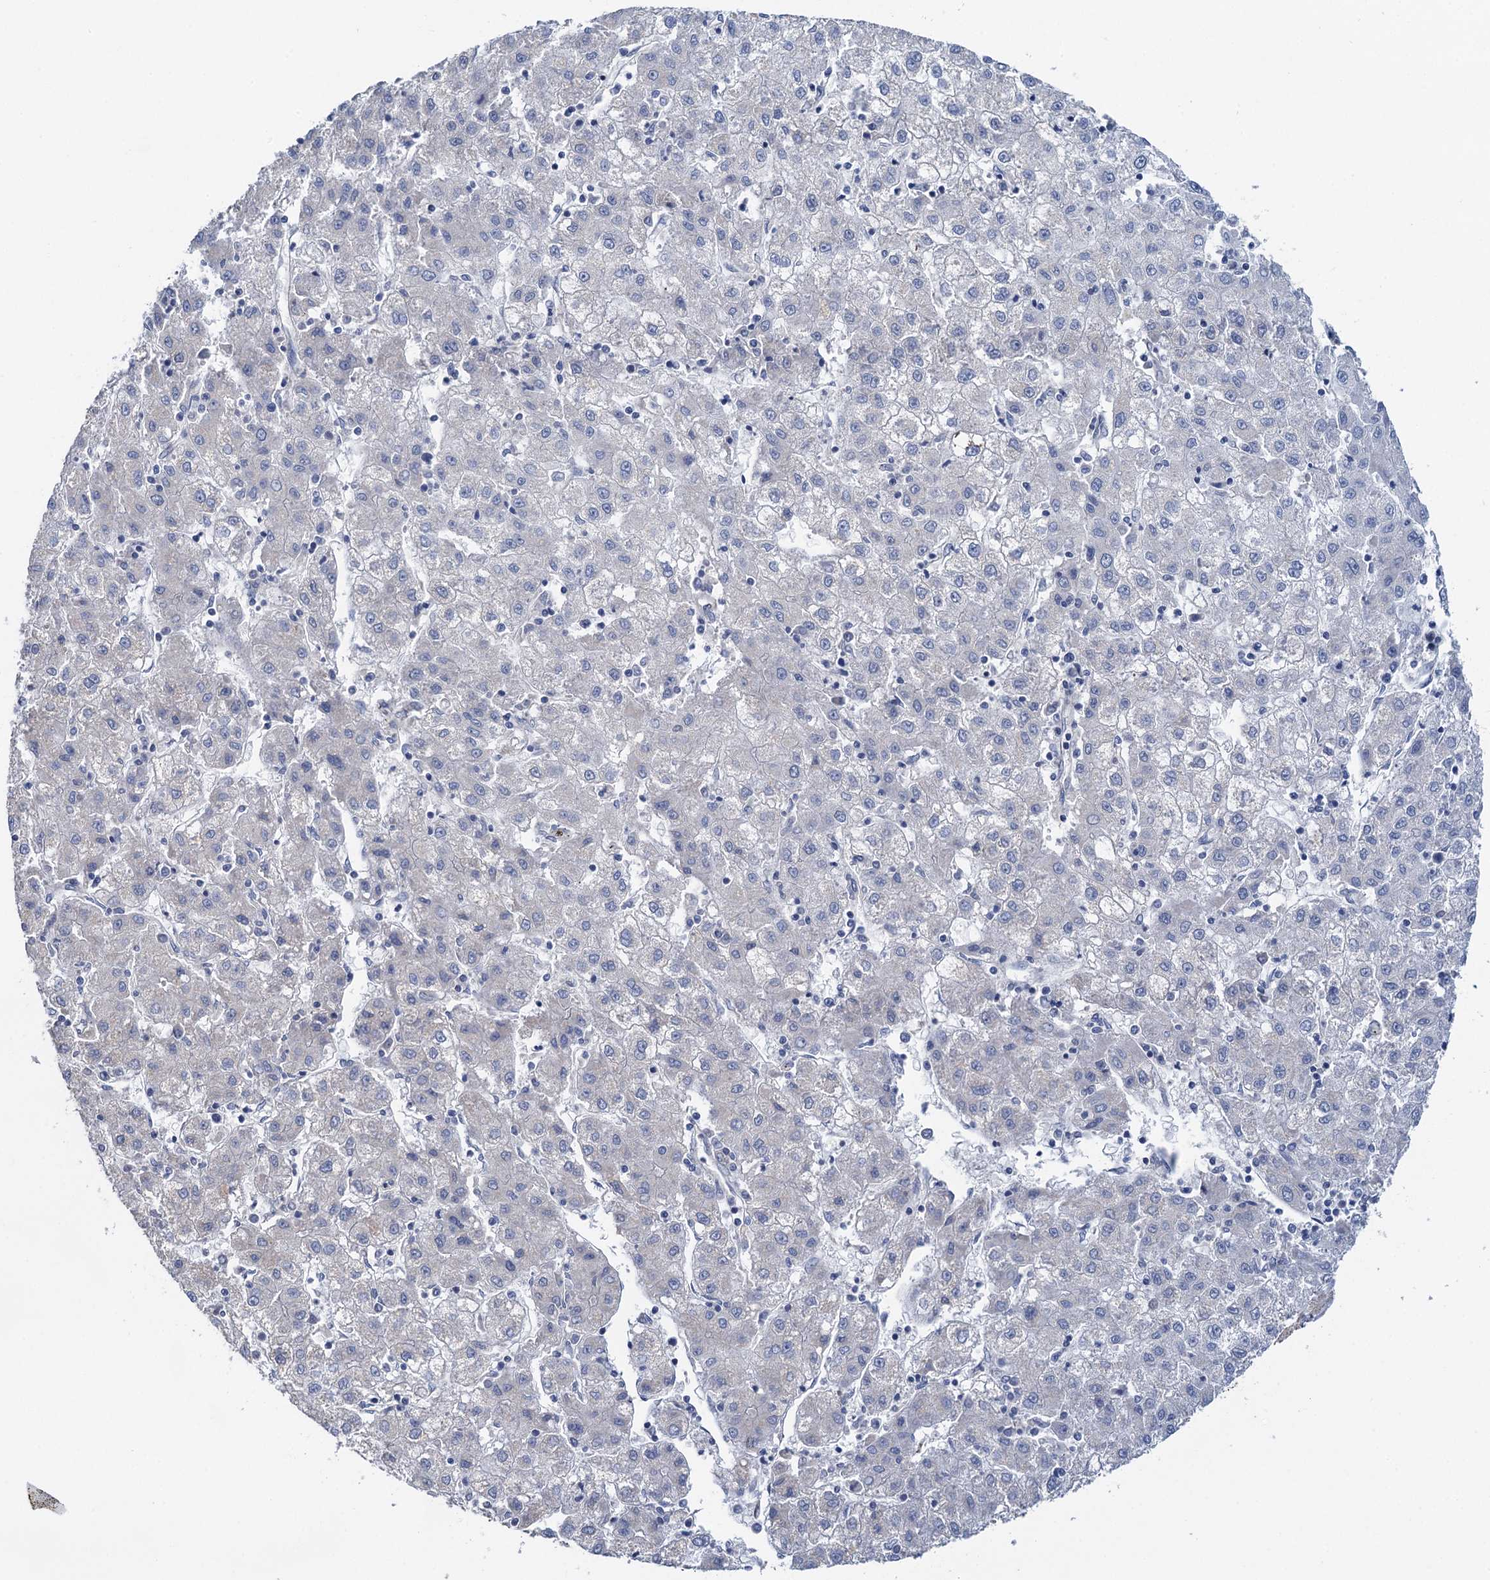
{"staining": {"intensity": "negative", "quantity": "none", "location": "none"}, "tissue": "liver cancer", "cell_type": "Tumor cells", "image_type": "cancer", "snomed": [{"axis": "morphology", "description": "Carcinoma, Hepatocellular, NOS"}, {"axis": "topography", "description": "Liver"}], "caption": "Liver cancer (hepatocellular carcinoma) was stained to show a protein in brown. There is no significant staining in tumor cells.", "gene": "PLLP", "patient": {"sex": "male", "age": 72}}